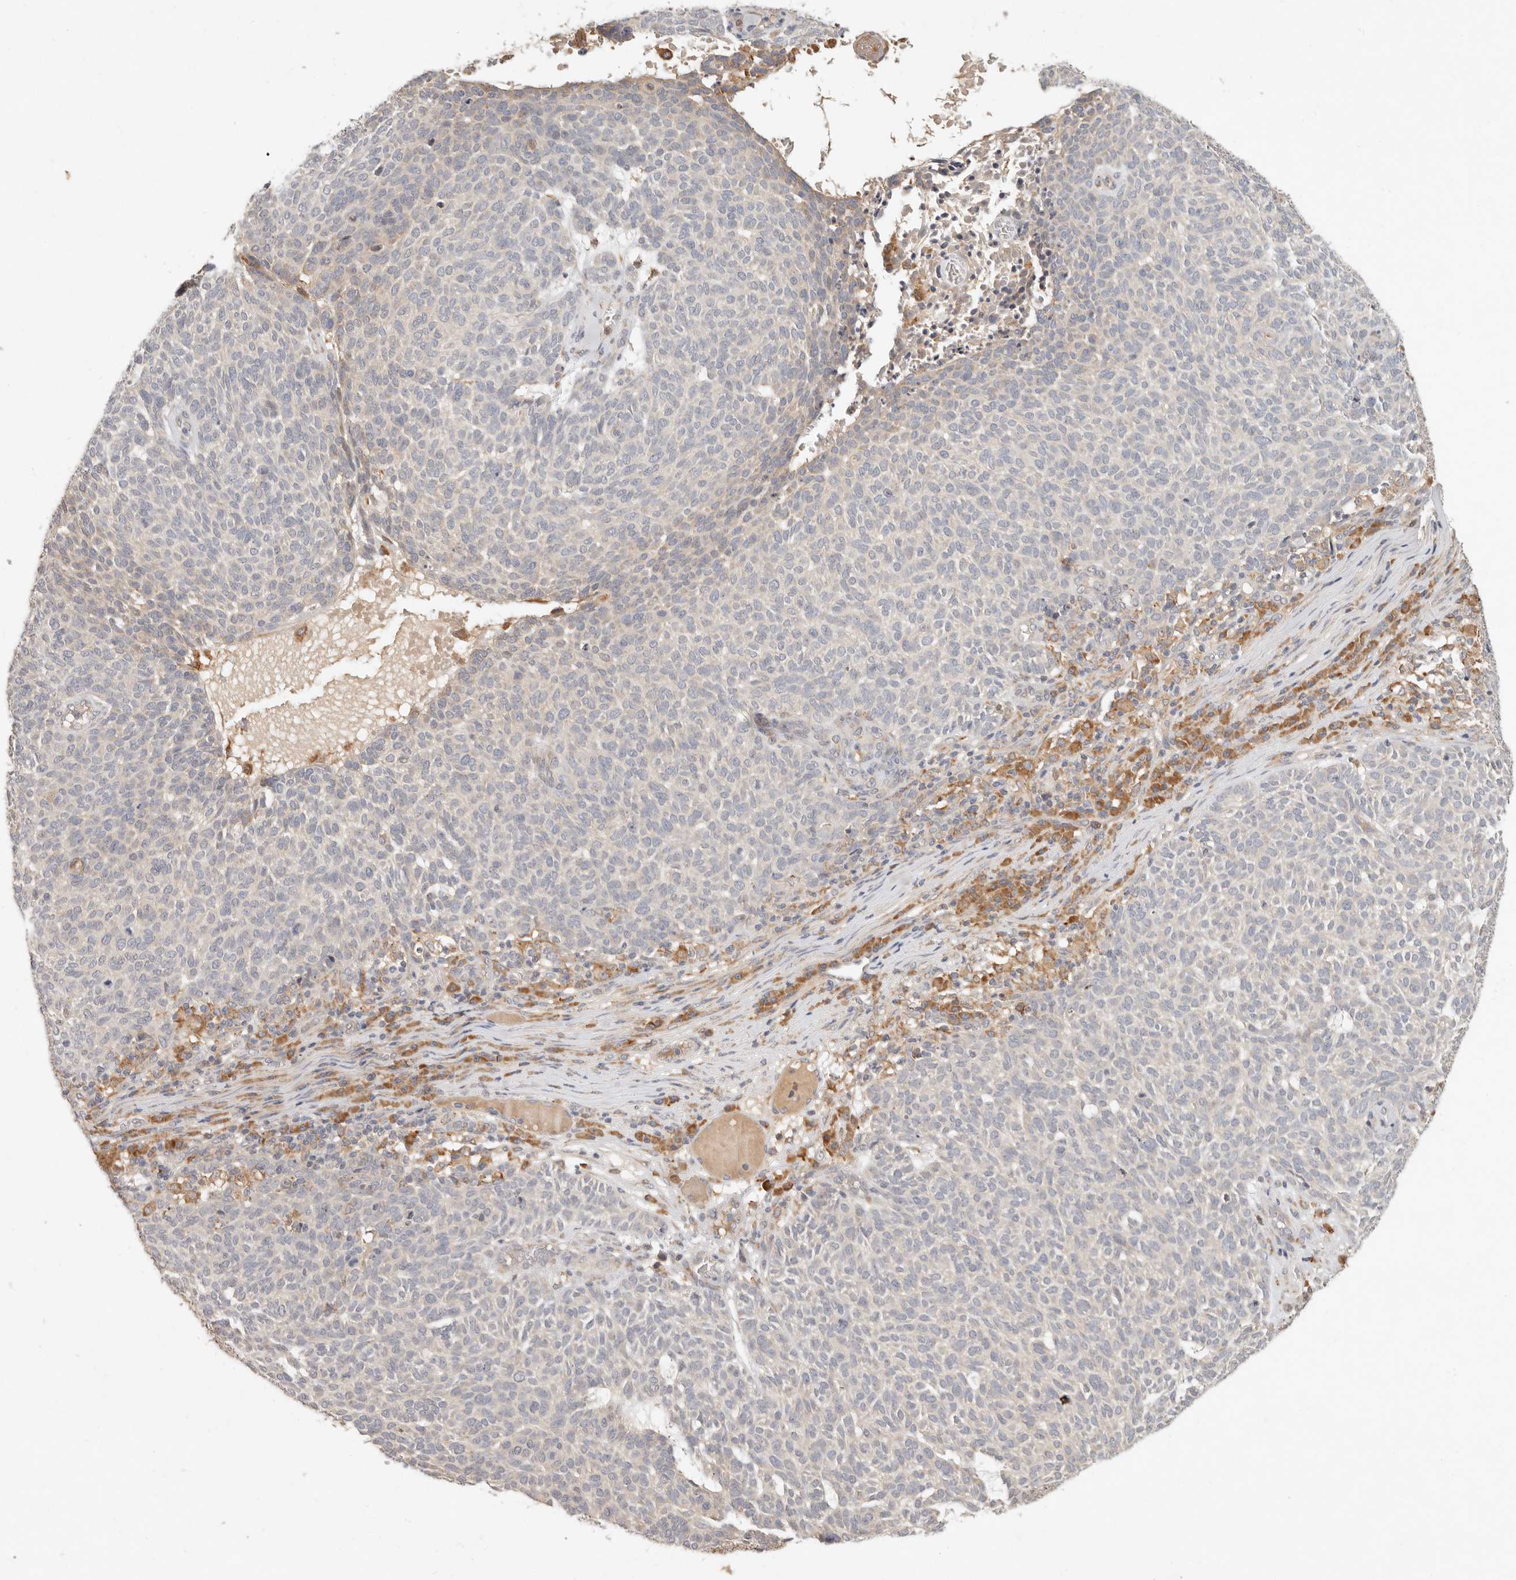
{"staining": {"intensity": "weak", "quantity": "<25%", "location": "cytoplasmic/membranous"}, "tissue": "skin cancer", "cell_type": "Tumor cells", "image_type": "cancer", "snomed": [{"axis": "morphology", "description": "Squamous cell carcinoma, NOS"}, {"axis": "topography", "description": "Skin"}], "caption": "High power microscopy histopathology image of an immunohistochemistry image of skin squamous cell carcinoma, revealing no significant expression in tumor cells.", "gene": "ARHGEF10L", "patient": {"sex": "female", "age": 90}}